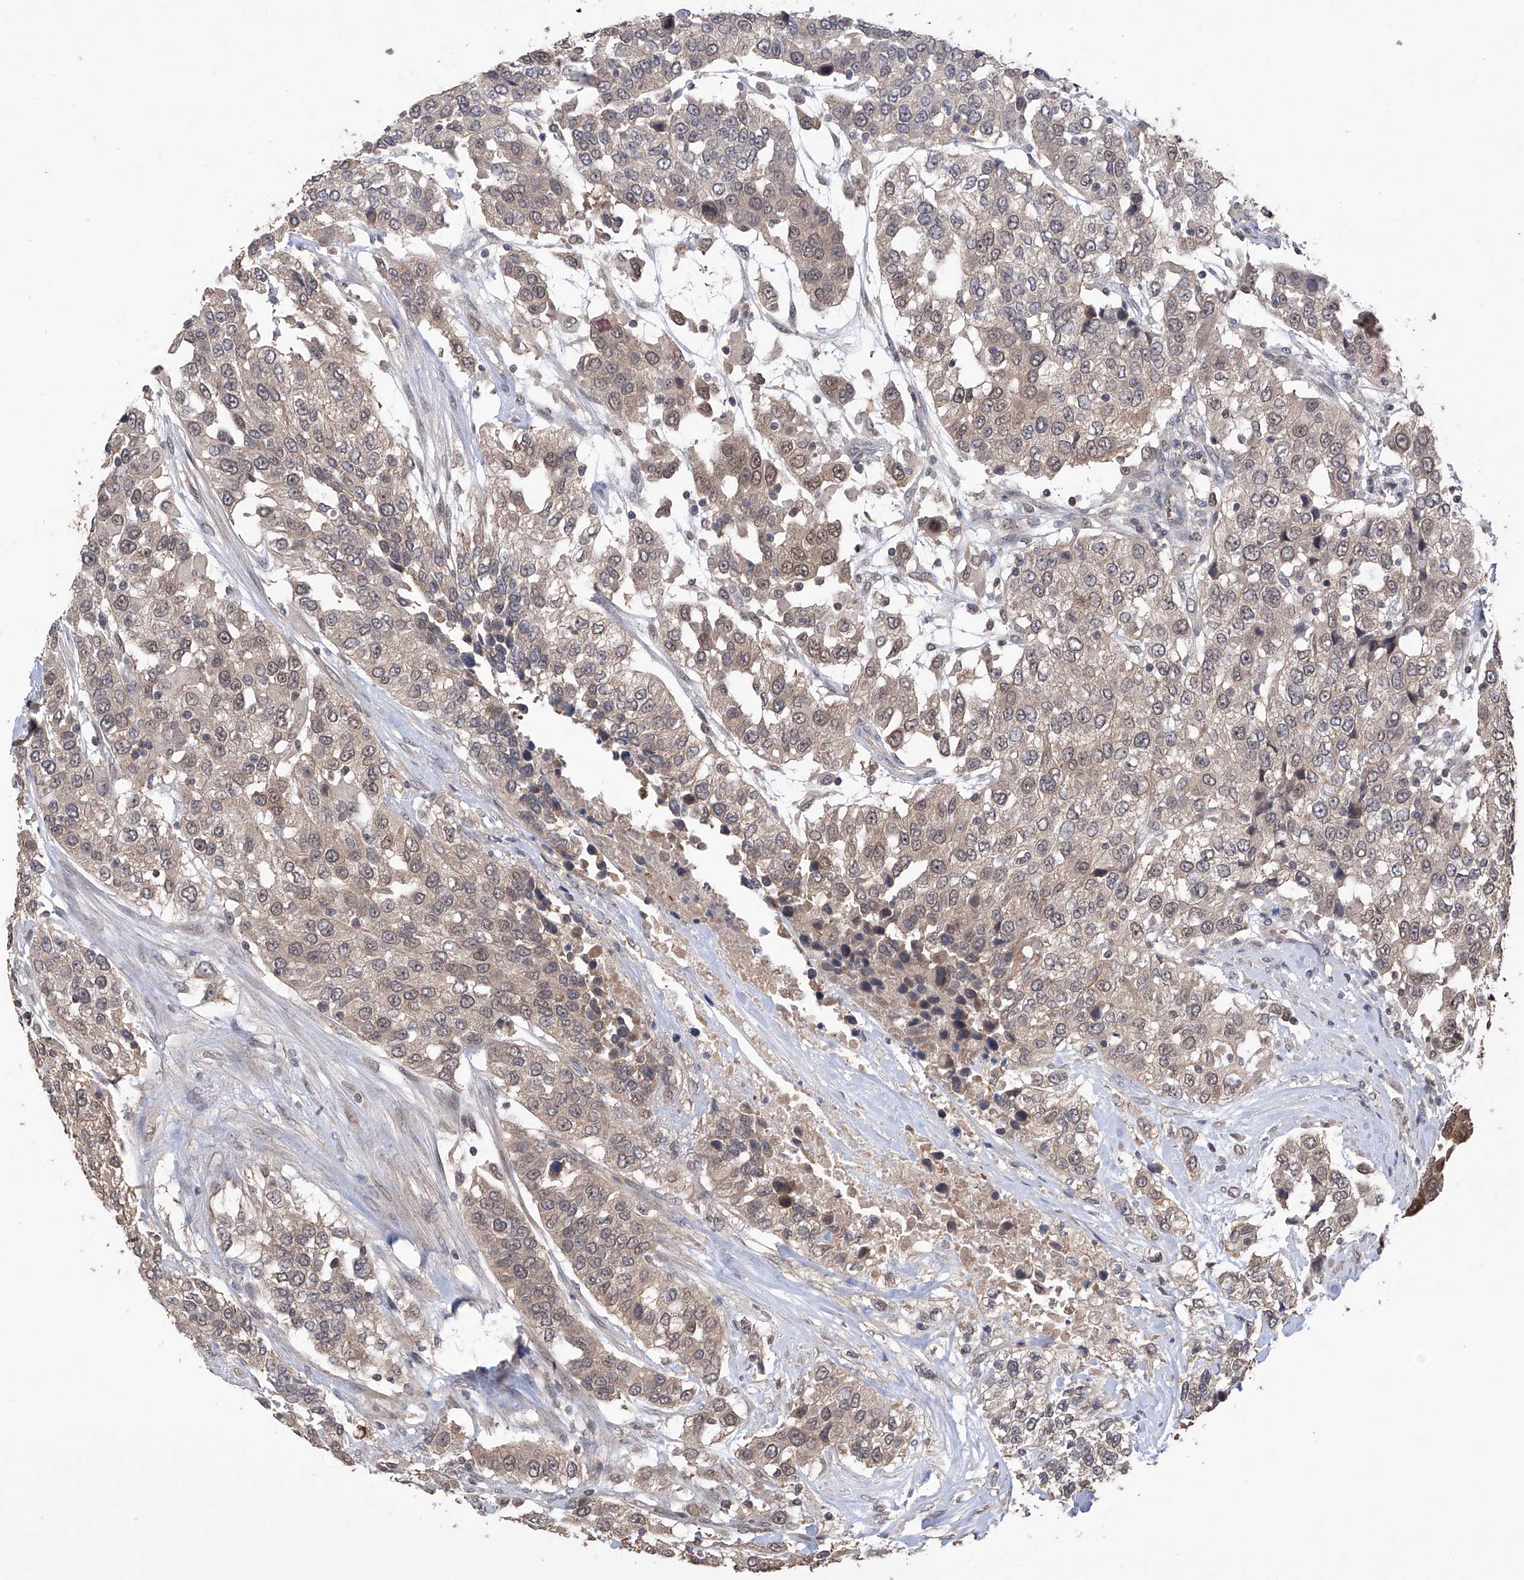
{"staining": {"intensity": "weak", "quantity": ">75%", "location": "cytoplasmic/membranous"}, "tissue": "urothelial cancer", "cell_type": "Tumor cells", "image_type": "cancer", "snomed": [{"axis": "morphology", "description": "Urothelial carcinoma, High grade"}, {"axis": "topography", "description": "Urinary bladder"}], "caption": "Protein staining by immunohistochemistry exhibits weak cytoplasmic/membranous positivity in about >75% of tumor cells in high-grade urothelial carcinoma.", "gene": "LYSMD4", "patient": {"sex": "female", "age": 80}}